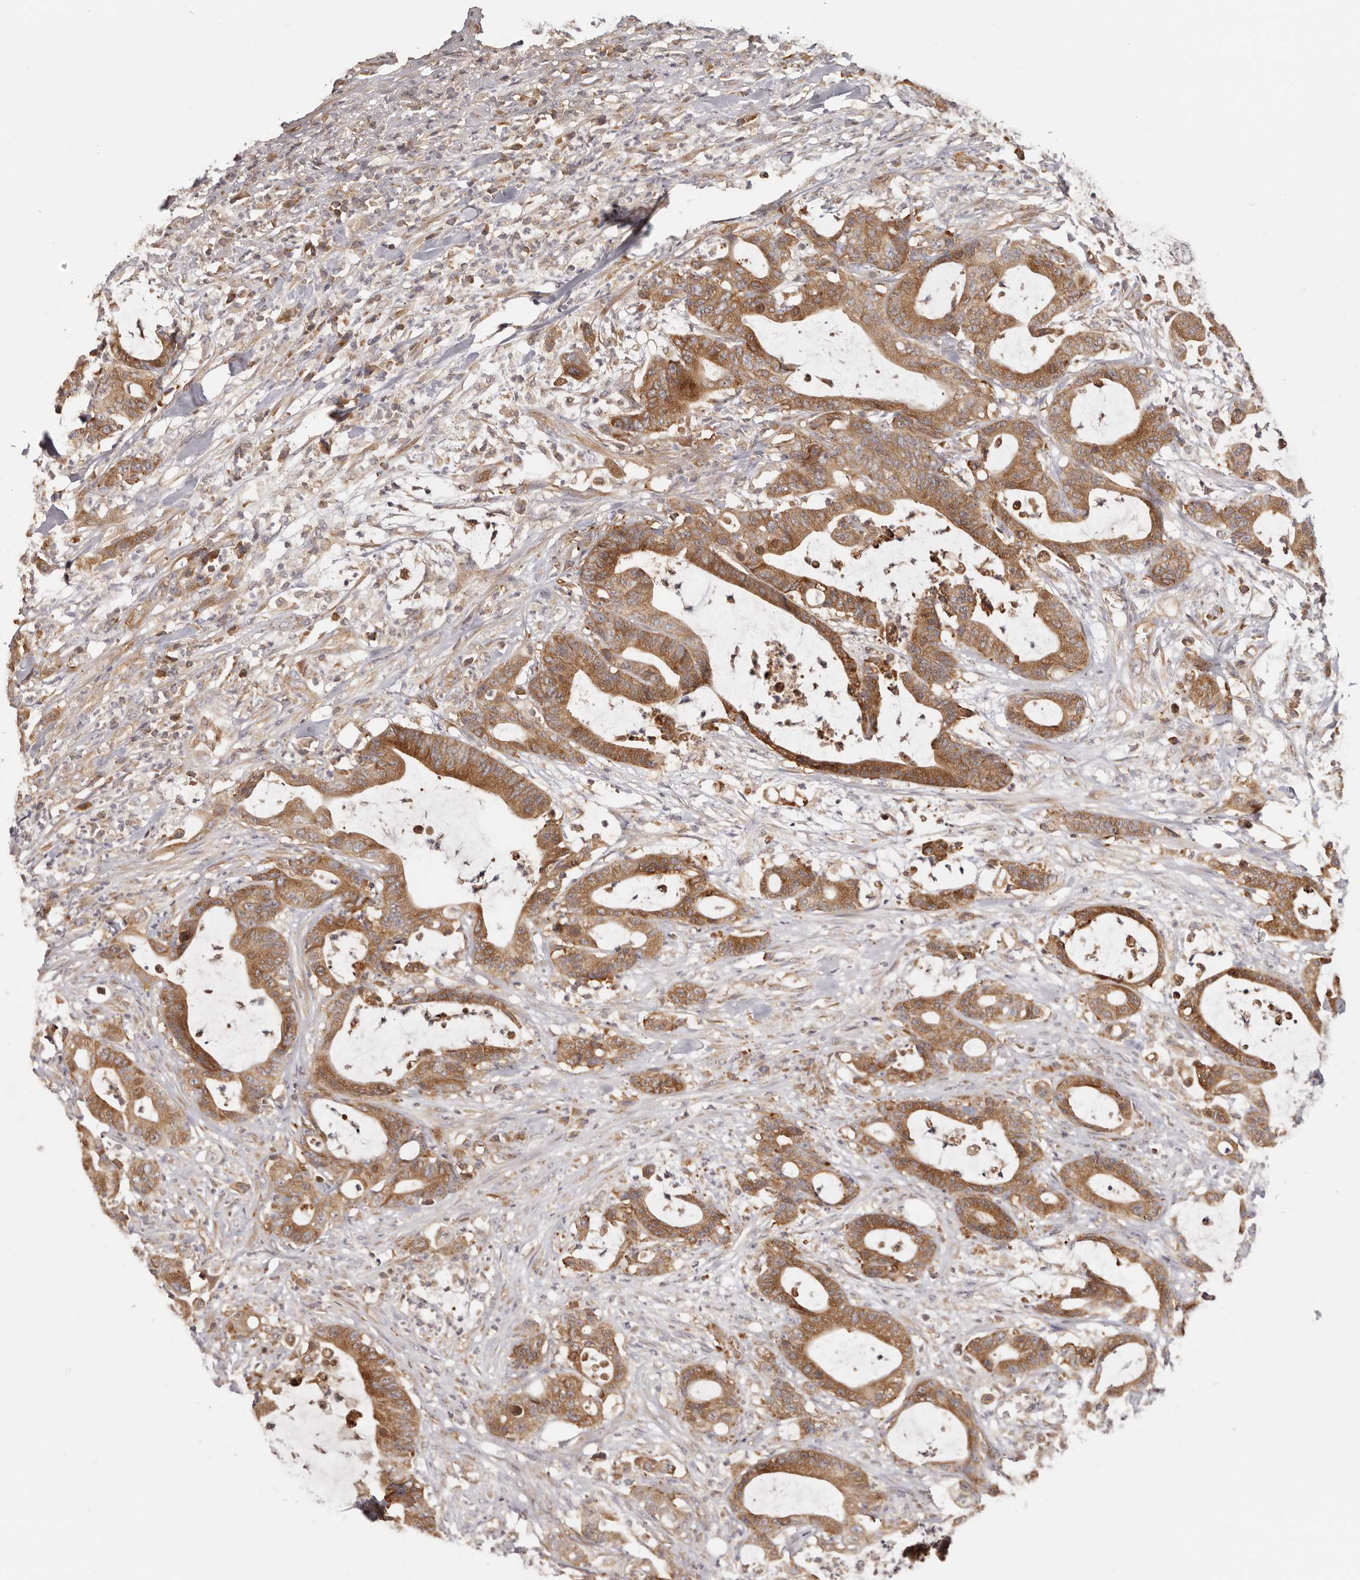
{"staining": {"intensity": "moderate", "quantity": ">75%", "location": "cytoplasmic/membranous"}, "tissue": "colorectal cancer", "cell_type": "Tumor cells", "image_type": "cancer", "snomed": [{"axis": "morphology", "description": "Adenocarcinoma, NOS"}, {"axis": "topography", "description": "Colon"}], "caption": "IHC staining of colorectal cancer (adenocarcinoma), which demonstrates medium levels of moderate cytoplasmic/membranous positivity in about >75% of tumor cells indicating moderate cytoplasmic/membranous protein staining. The staining was performed using DAB (brown) for protein detection and nuclei were counterstained in hematoxylin (blue).", "gene": "EEF1E1", "patient": {"sex": "female", "age": 84}}